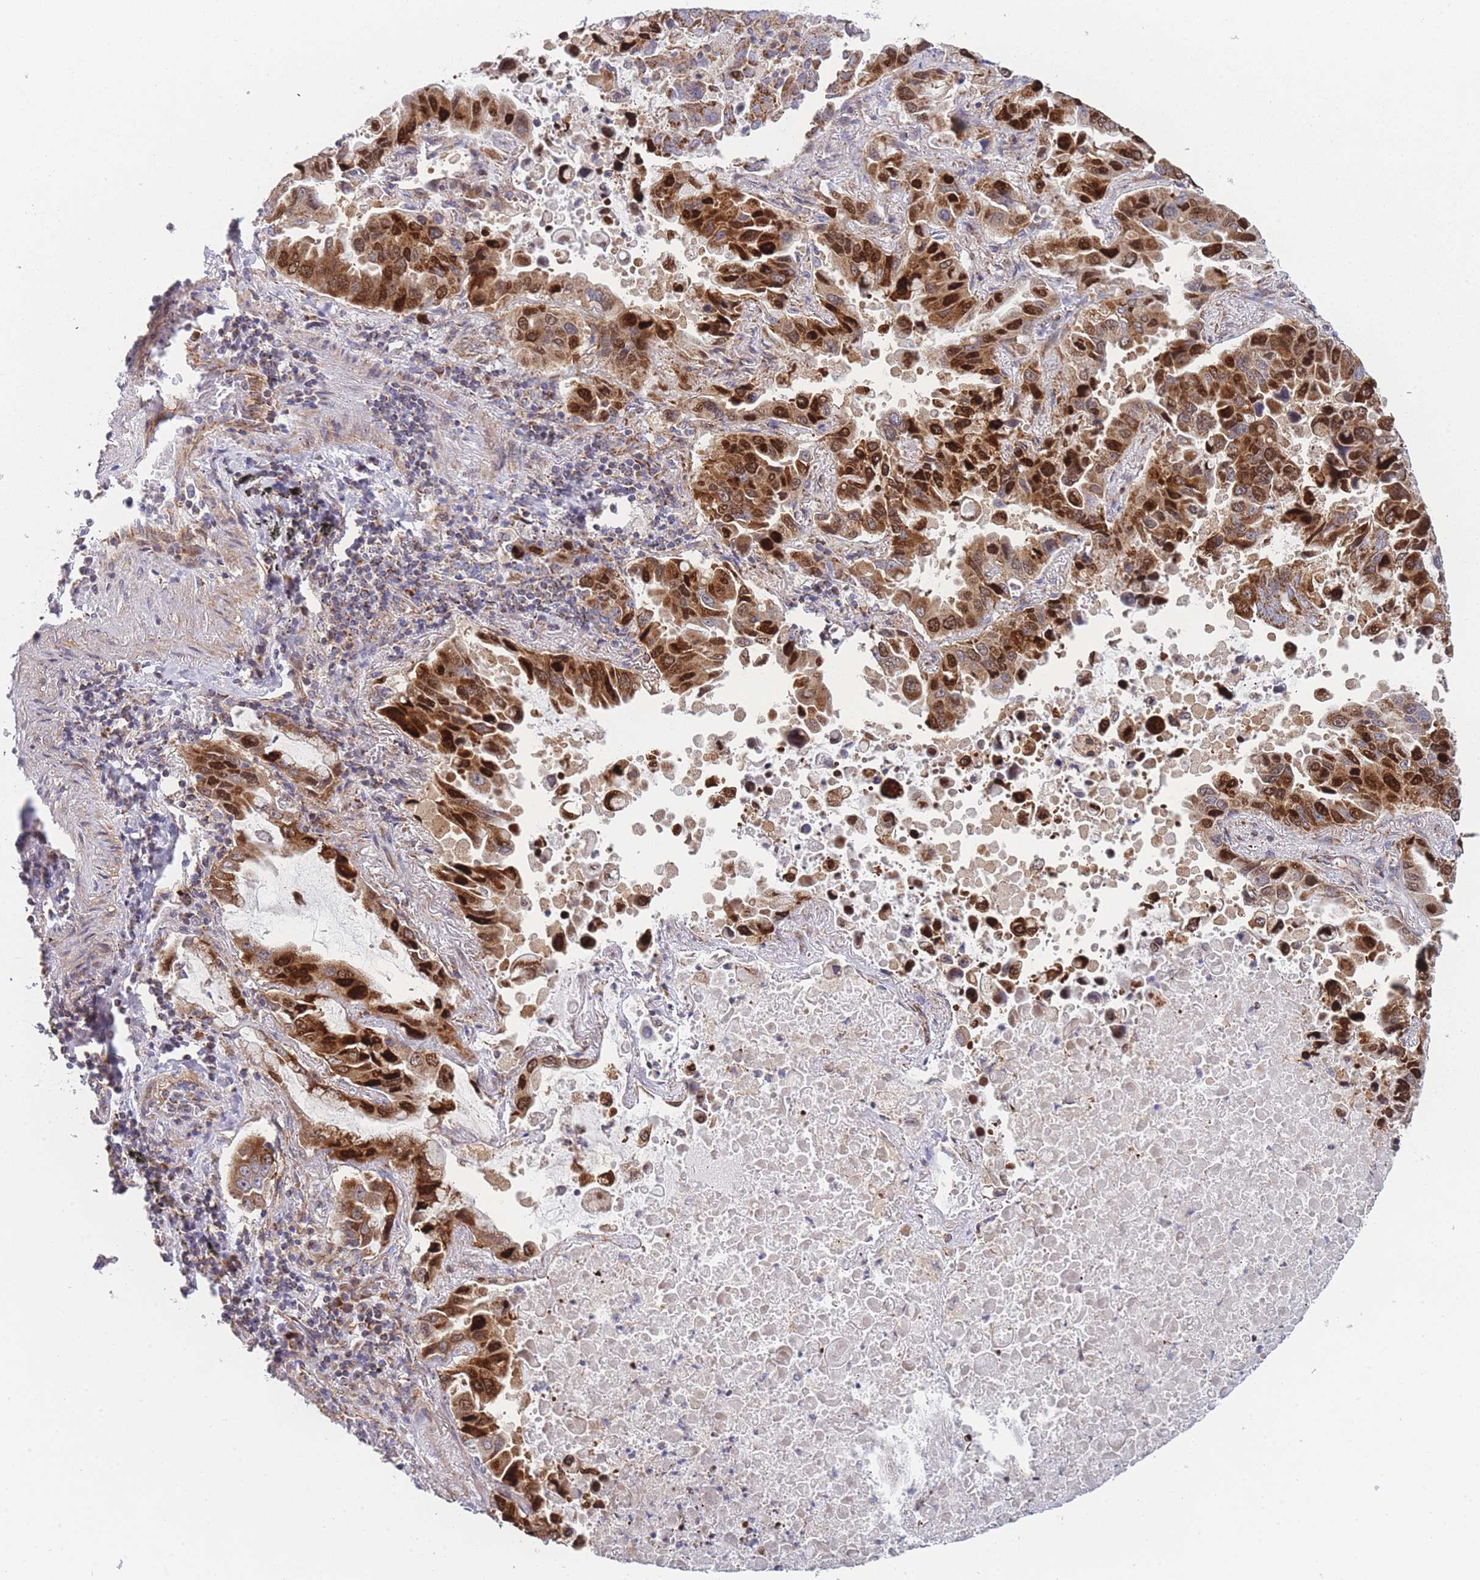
{"staining": {"intensity": "strong", "quantity": ">75%", "location": "cytoplasmic/membranous,nuclear"}, "tissue": "lung cancer", "cell_type": "Tumor cells", "image_type": "cancer", "snomed": [{"axis": "morphology", "description": "Adenocarcinoma, NOS"}, {"axis": "topography", "description": "Lung"}], "caption": "Immunohistochemistry (IHC) of human adenocarcinoma (lung) demonstrates high levels of strong cytoplasmic/membranous and nuclear expression in about >75% of tumor cells.", "gene": "MTRES1", "patient": {"sex": "male", "age": 64}}